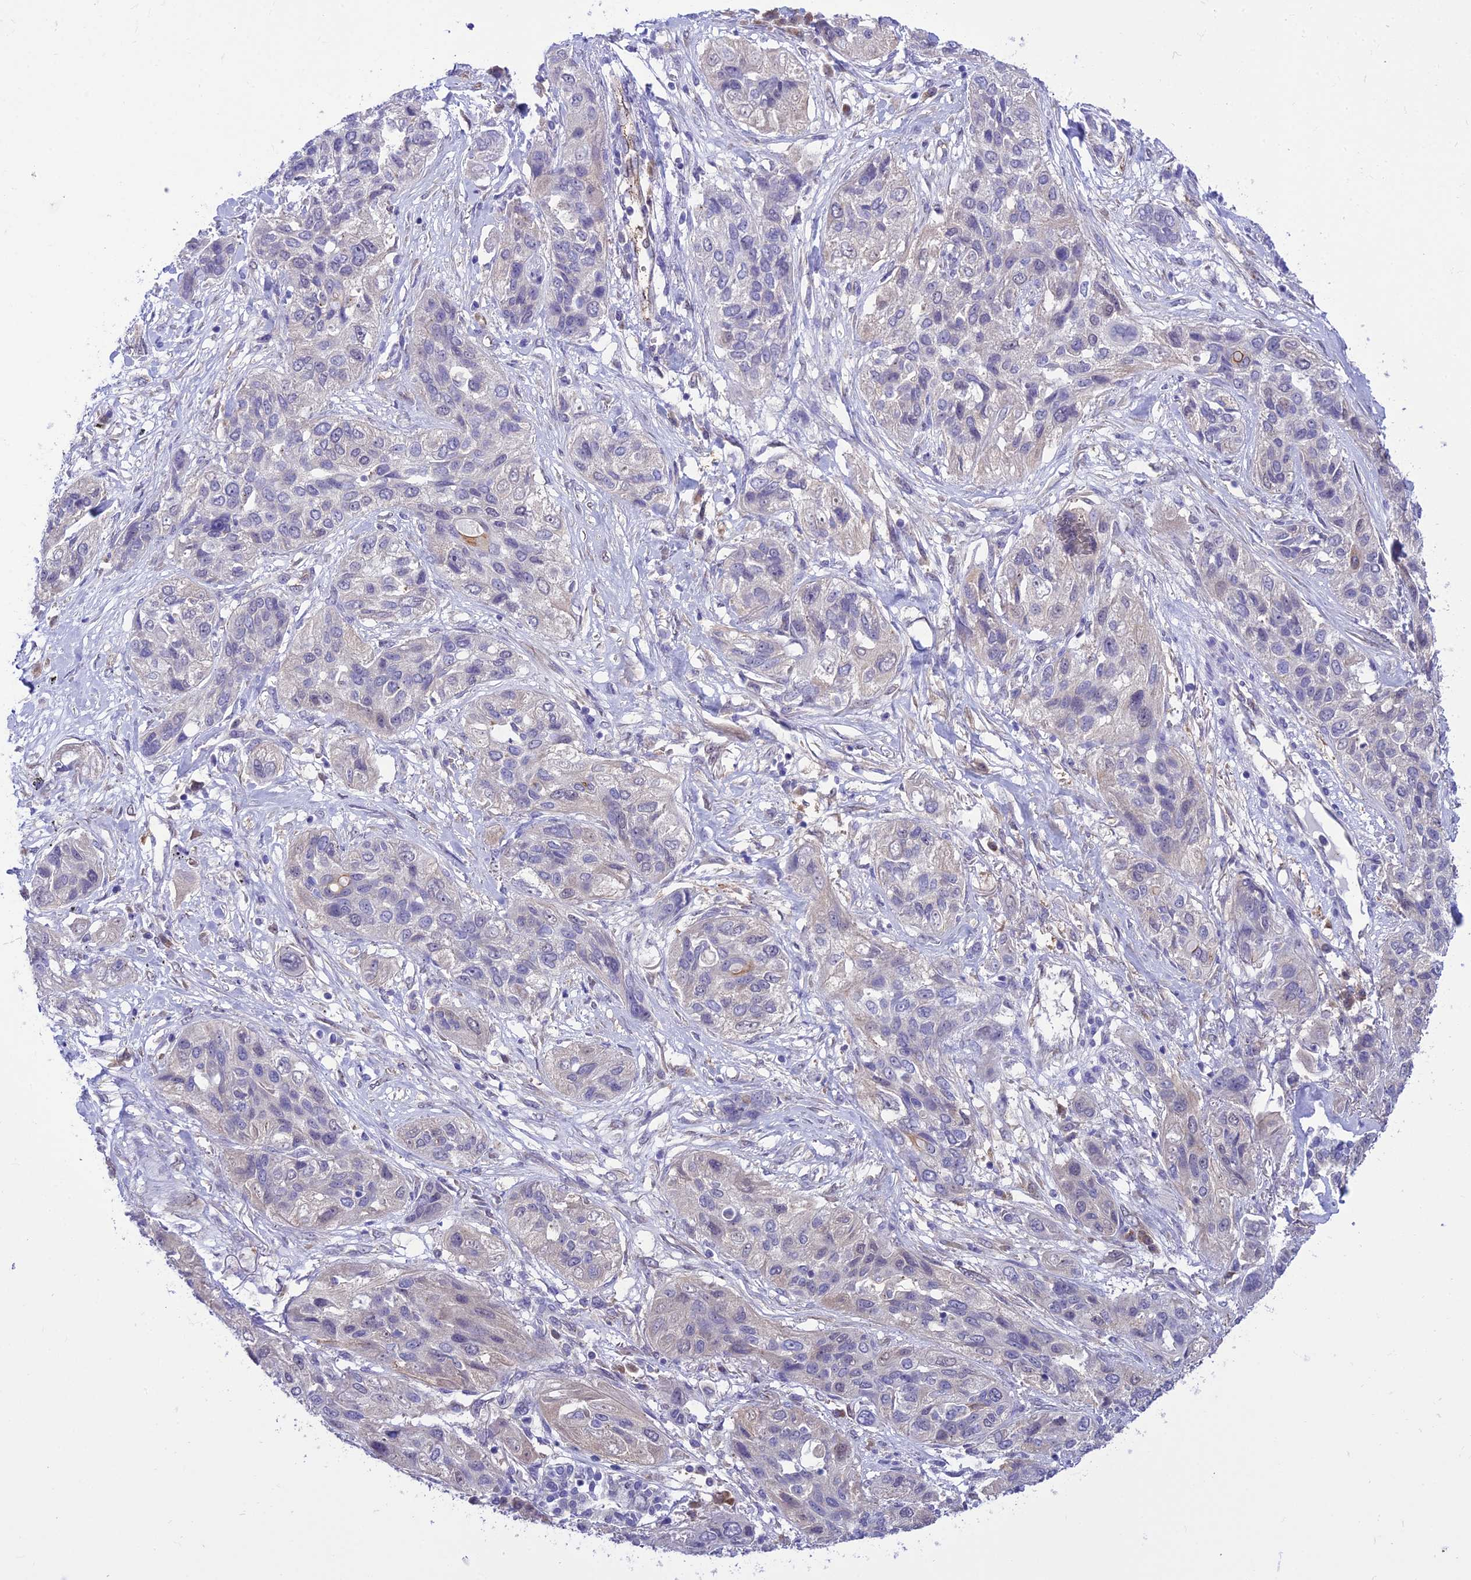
{"staining": {"intensity": "negative", "quantity": "none", "location": "none"}, "tissue": "lung cancer", "cell_type": "Tumor cells", "image_type": "cancer", "snomed": [{"axis": "morphology", "description": "Squamous cell carcinoma, NOS"}, {"axis": "topography", "description": "Lung"}], "caption": "The image shows no staining of tumor cells in squamous cell carcinoma (lung).", "gene": "BORCS6", "patient": {"sex": "female", "age": 70}}